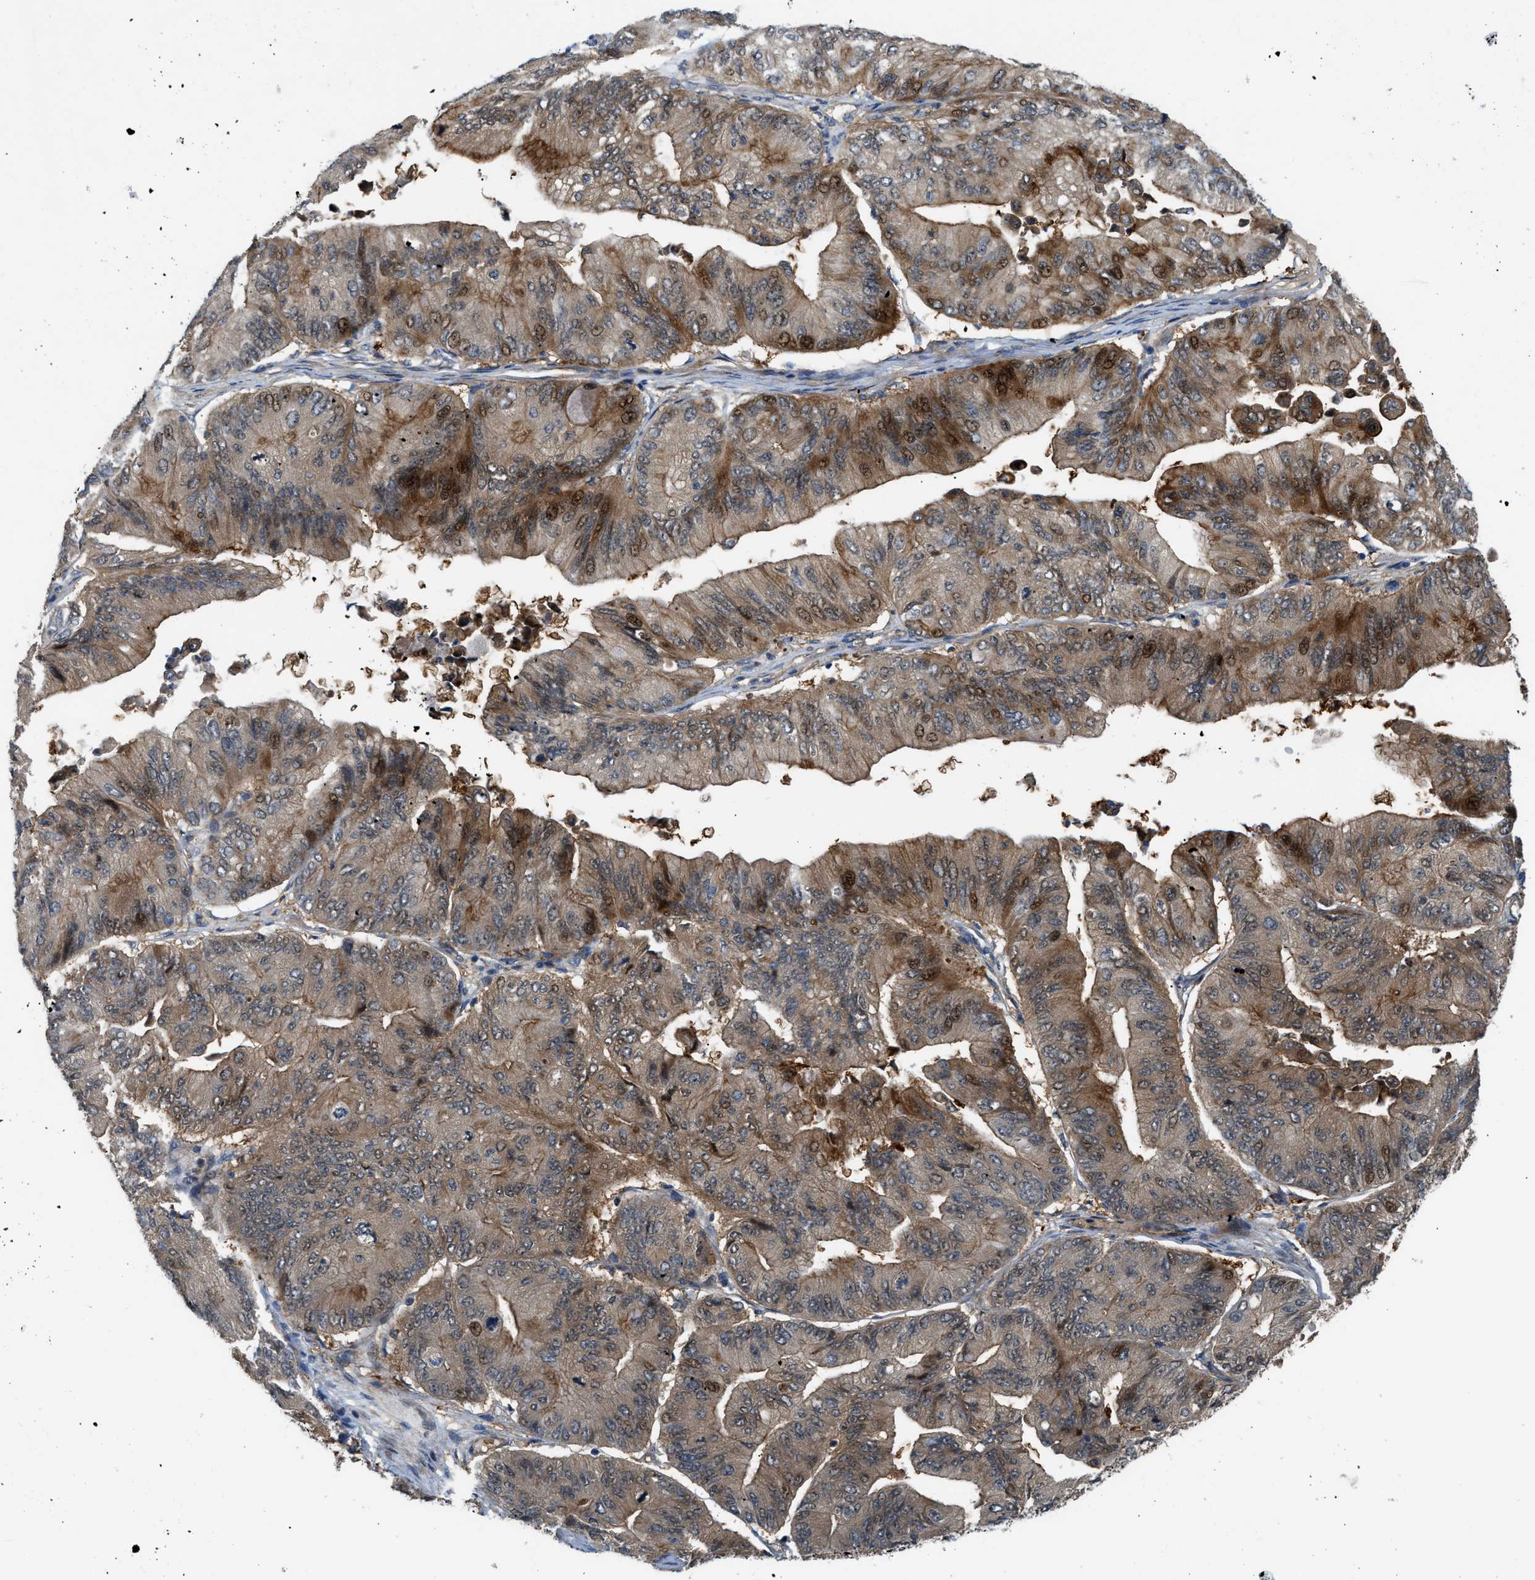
{"staining": {"intensity": "moderate", "quantity": "25%-75%", "location": "cytoplasmic/membranous,nuclear"}, "tissue": "ovarian cancer", "cell_type": "Tumor cells", "image_type": "cancer", "snomed": [{"axis": "morphology", "description": "Cystadenocarcinoma, mucinous, NOS"}, {"axis": "topography", "description": "Ovary"}], "caption": "IHC staining of mucinous cystadenocarcinoma (ovarian), which shows medium levels of moderate cytoplasmic/membranous and nuclear positivity in approximately 25%-75% of tumor cells indicating moderate cytoplasmic/membranous and nuclear protein expression. The staining was performed using DAB (3,3'-diaminobenzidine) (brown) for protein detection and nuclei were counterstained in hematoxylin (blue).", "gene": "TRAK2", "patient": {"sex": "female", "age": 61}}